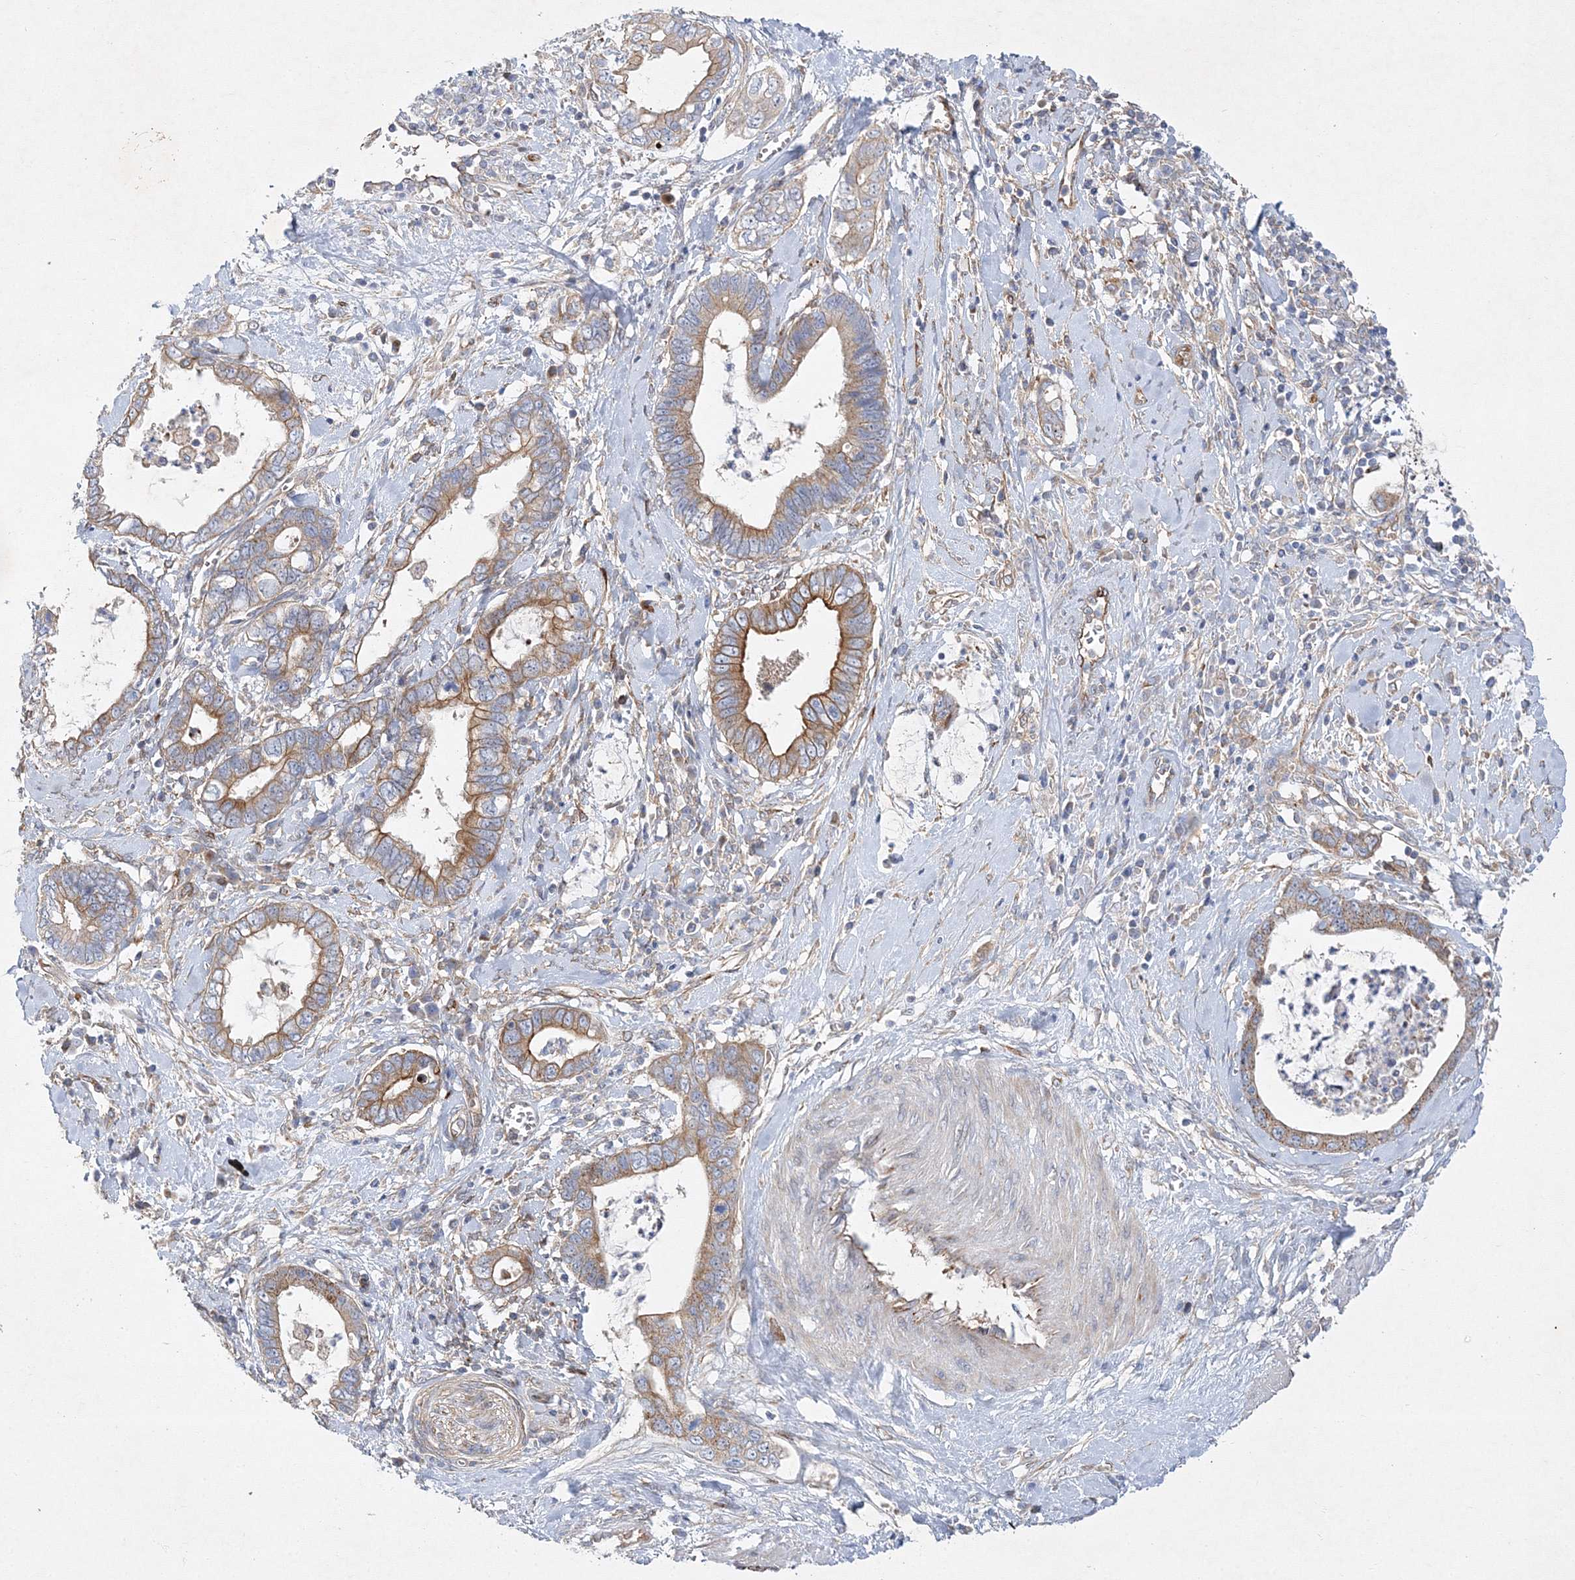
{"staining": {"intensity": "moderate", "quantity": ">75%", "location": "cytoplasmic/membranous"}, "tissue": "cervical cancer", "cell_type": "Tumor cells", "image_type": "cancer", "snomed": [{"axis": "morphology", "description": "Adenocarcinoma, NOS"}, {"axis": "topography", "description": "Cervix"}], "caption": "Human cervical cancer stained with a brown dye exhibits moderate cytoplasmic/membranous positive staining in about >75% of tumor cells.", "gene": "ZFYVE16", "patient": {"sex": "female", "age": 44}}